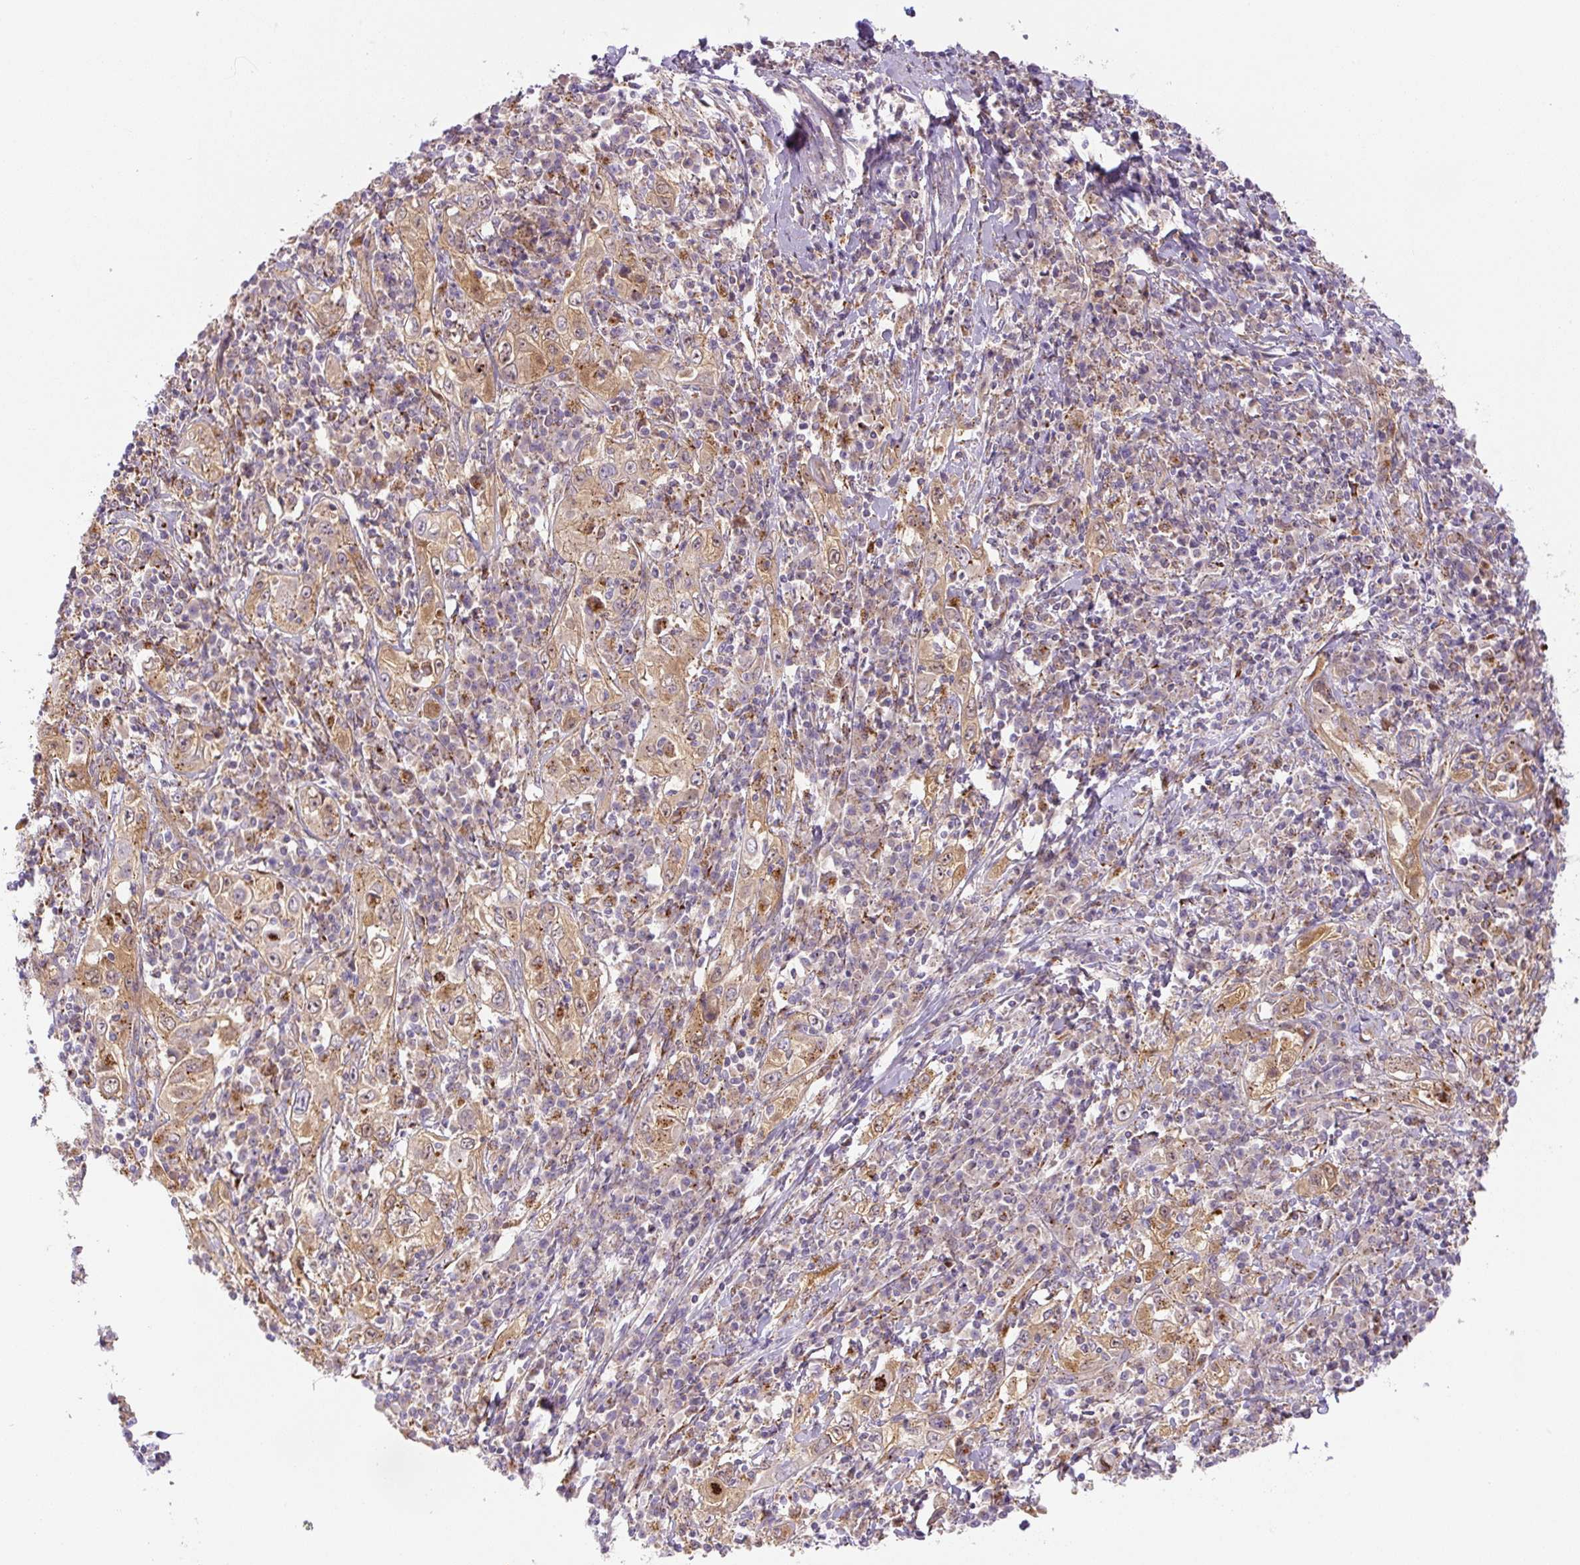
{"staining": {"intensity": "weak", "quantity": ">75%", "location": "cytoplasmic/membranous"}, "tissue": "cervical cancer", "cell_type": "Tumor cells", "image_type": "cancer", "snomed": [{"axis": "morphology", "description": "Squamous cell carcinoma, NOS"}, {"axis": "topography", "description": "Cervix"}], "caption": "Protein staining shows weak cytoplasmic/membranous staining in about >75% of tumor cells in squamous cell carcinoma (cervical).", "gene": "ZSWIM7", "patient": {"sex": "female", "age": 46}}